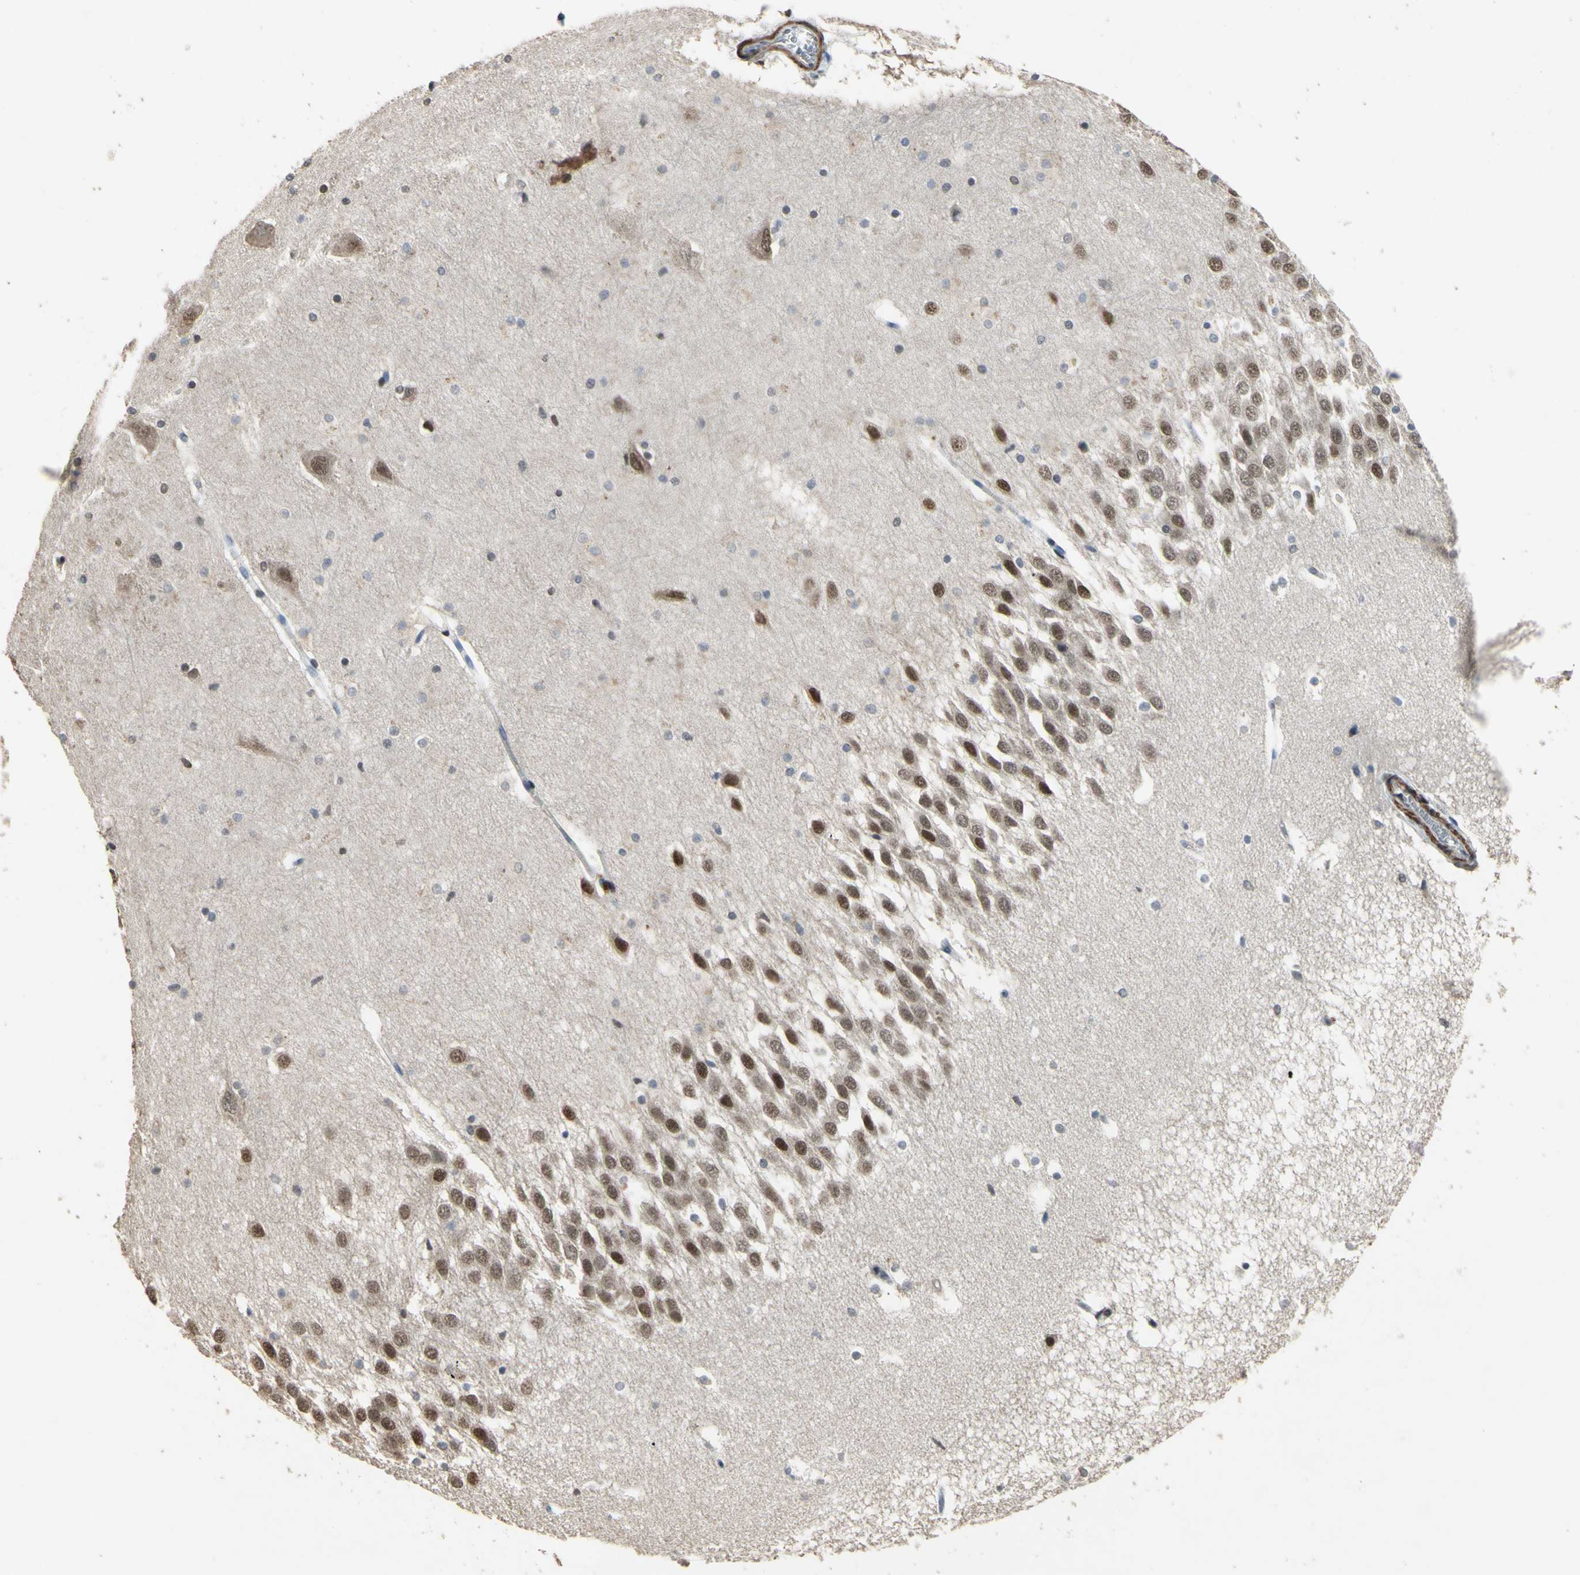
{"staining": {"intensity": "moderate", "quantity": "<25%", "location": "nuclear"}, "tissue": "hippocampus", "cell_type": "Glial cells", "image_type": "normal", "snomed": [{"axis": "morphology", "description": "Normal tissue, NOS"}, {"axis": "topography", "description": "Hippocampus"}], "caption": "Protein staining displays moderate nuclear expression in approximately <25% of glial cells in normal hippocampus. The protein is stained brown, and the nuclei are stained in blue (DAB (3,3'-diaminobenzidine) IHC with brightfield microscopy, high magnification).", "gene": "ZNF174", "patient": {"sex": "male", "age": 45}}